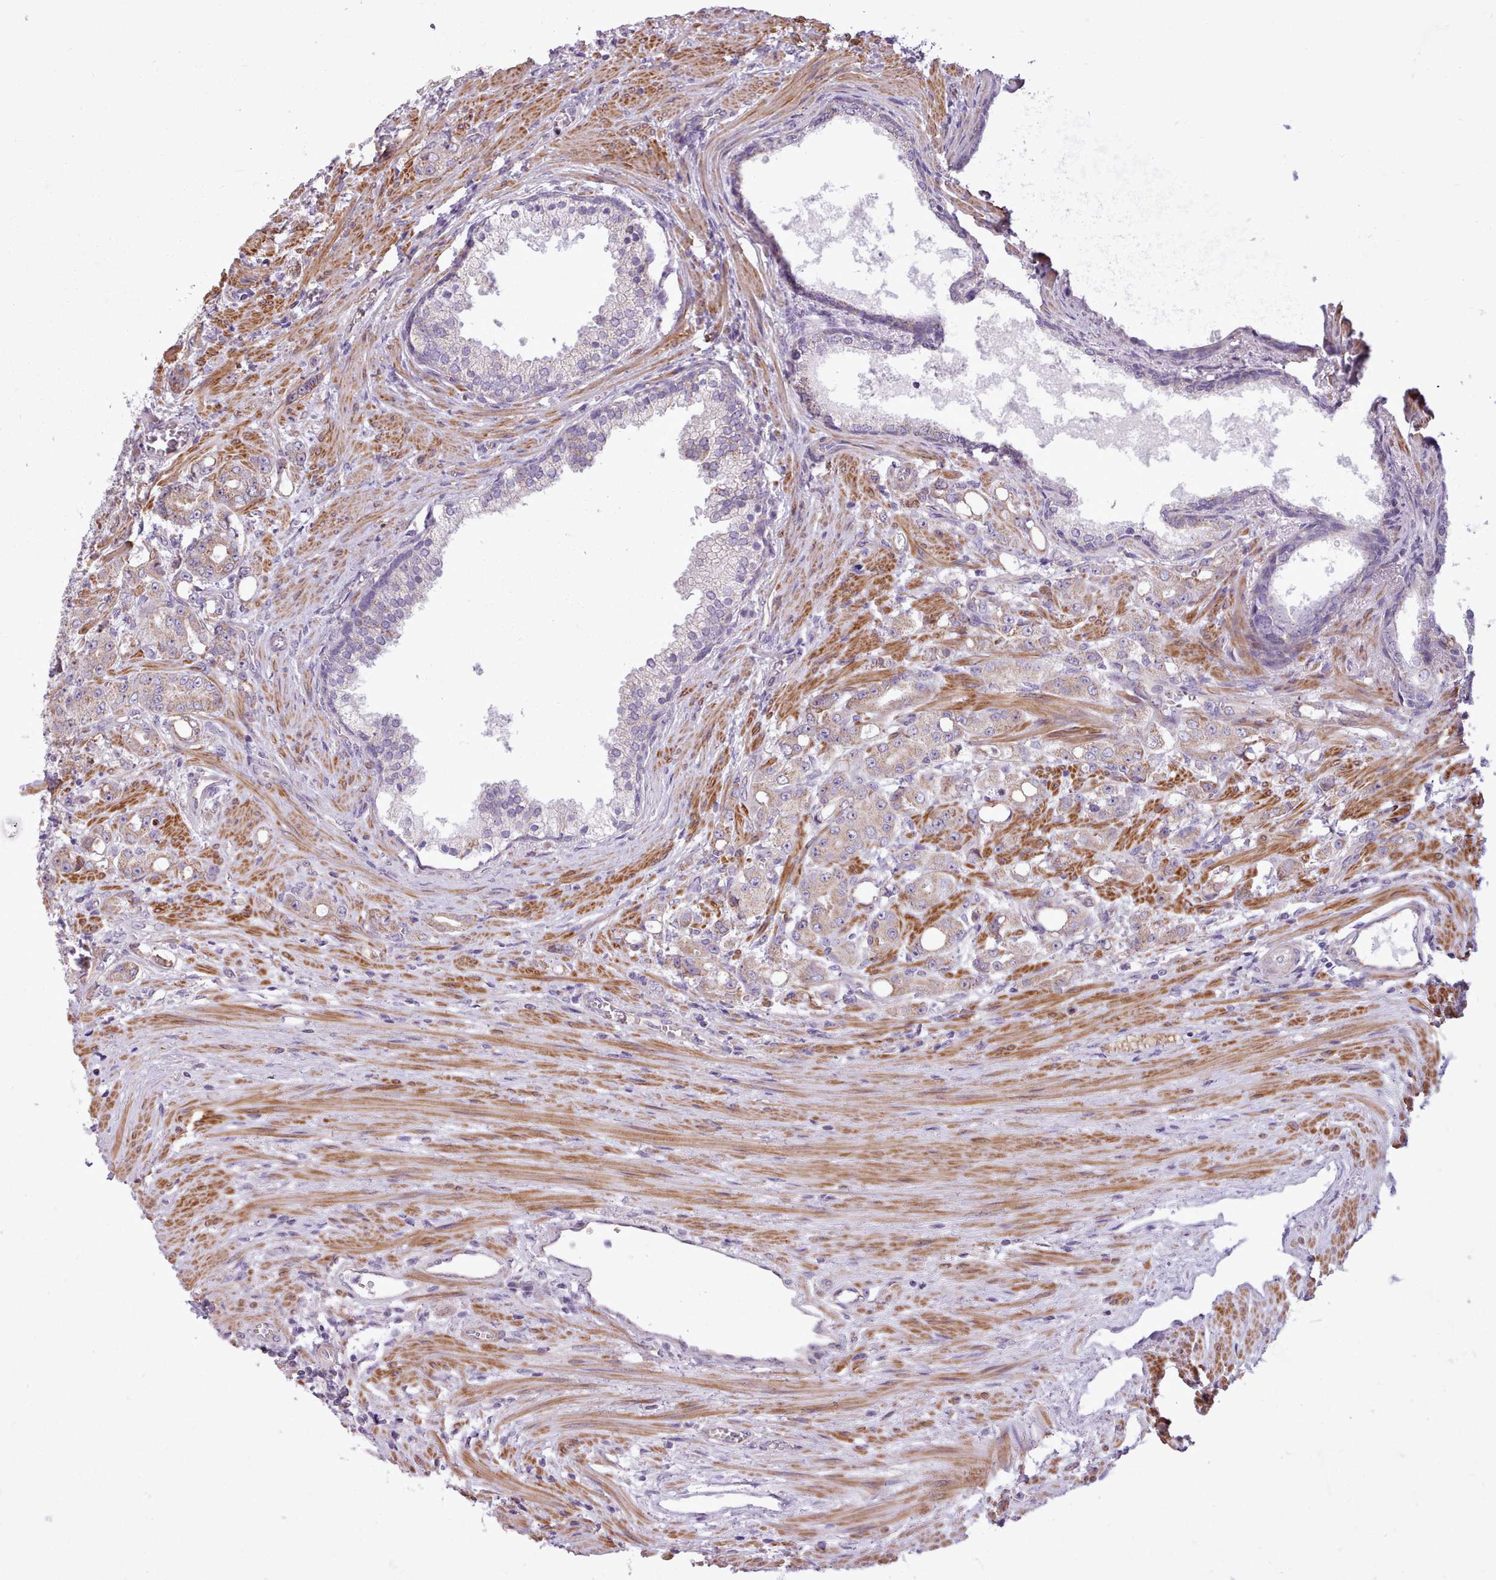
{"staining": {"intensity": "moderate", "quantity": ">75%", "location": "cytoplasmic/membranous"}, "tissue": "prostate cancer", "cell_type": "Tumor cells", "image_type": "cancer", "snomed": [{"axis": "morphology", "description": "Adenocarcinoma, High grade"}, {"axis": "topography", "description": "Prostate"}], "caption": "Moderate cytoplasmic/membranous protein expression is appreciated in about >75% of tumor cells in prostate cancer.", "gene": "AVL9", "patient": {"sex": "male", "age": 69}}